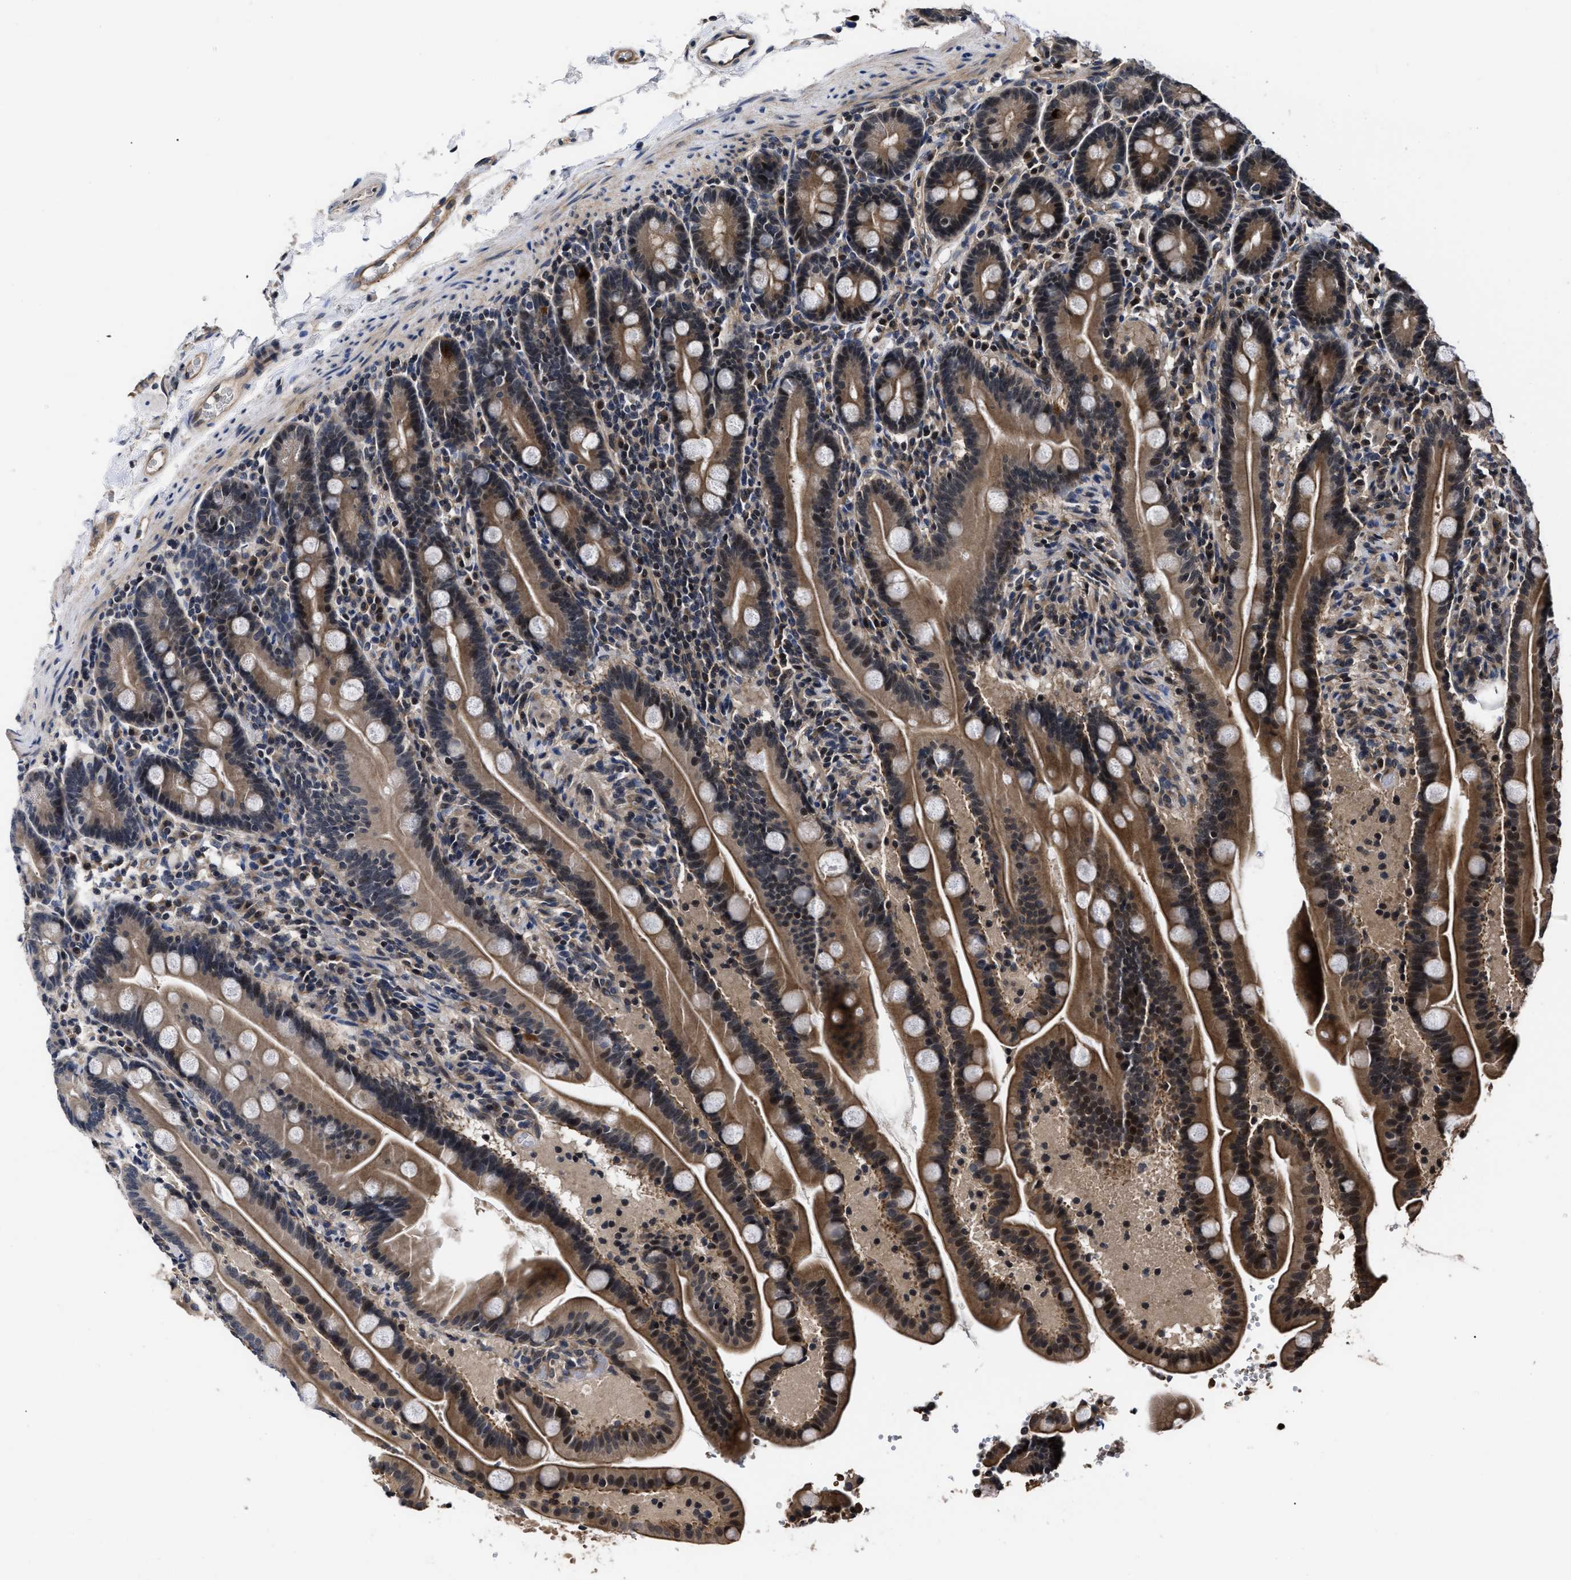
{"staining": {"intensity": "moderate", "quantity": ">75%", "location": "cytoplasmic/membranous"}, "tissue": "duodenum", "cell_type": "Glandular cells", "image_type": "normal", "snomed": [{"axis": "morphology", "description": "Normal tissue, NOS"}, {"axis": "topography", "description": "Duodenum"}], "caption": "Immunohistochemistry (IHC) (DAB) staining of unremarkable human duodenum shows moderate cytoplasmic/membranous protein positivity in approximately >75% of glandular cells.", "gene": "DNAJC14", "patient": {"sex": "male", "age": 54}}